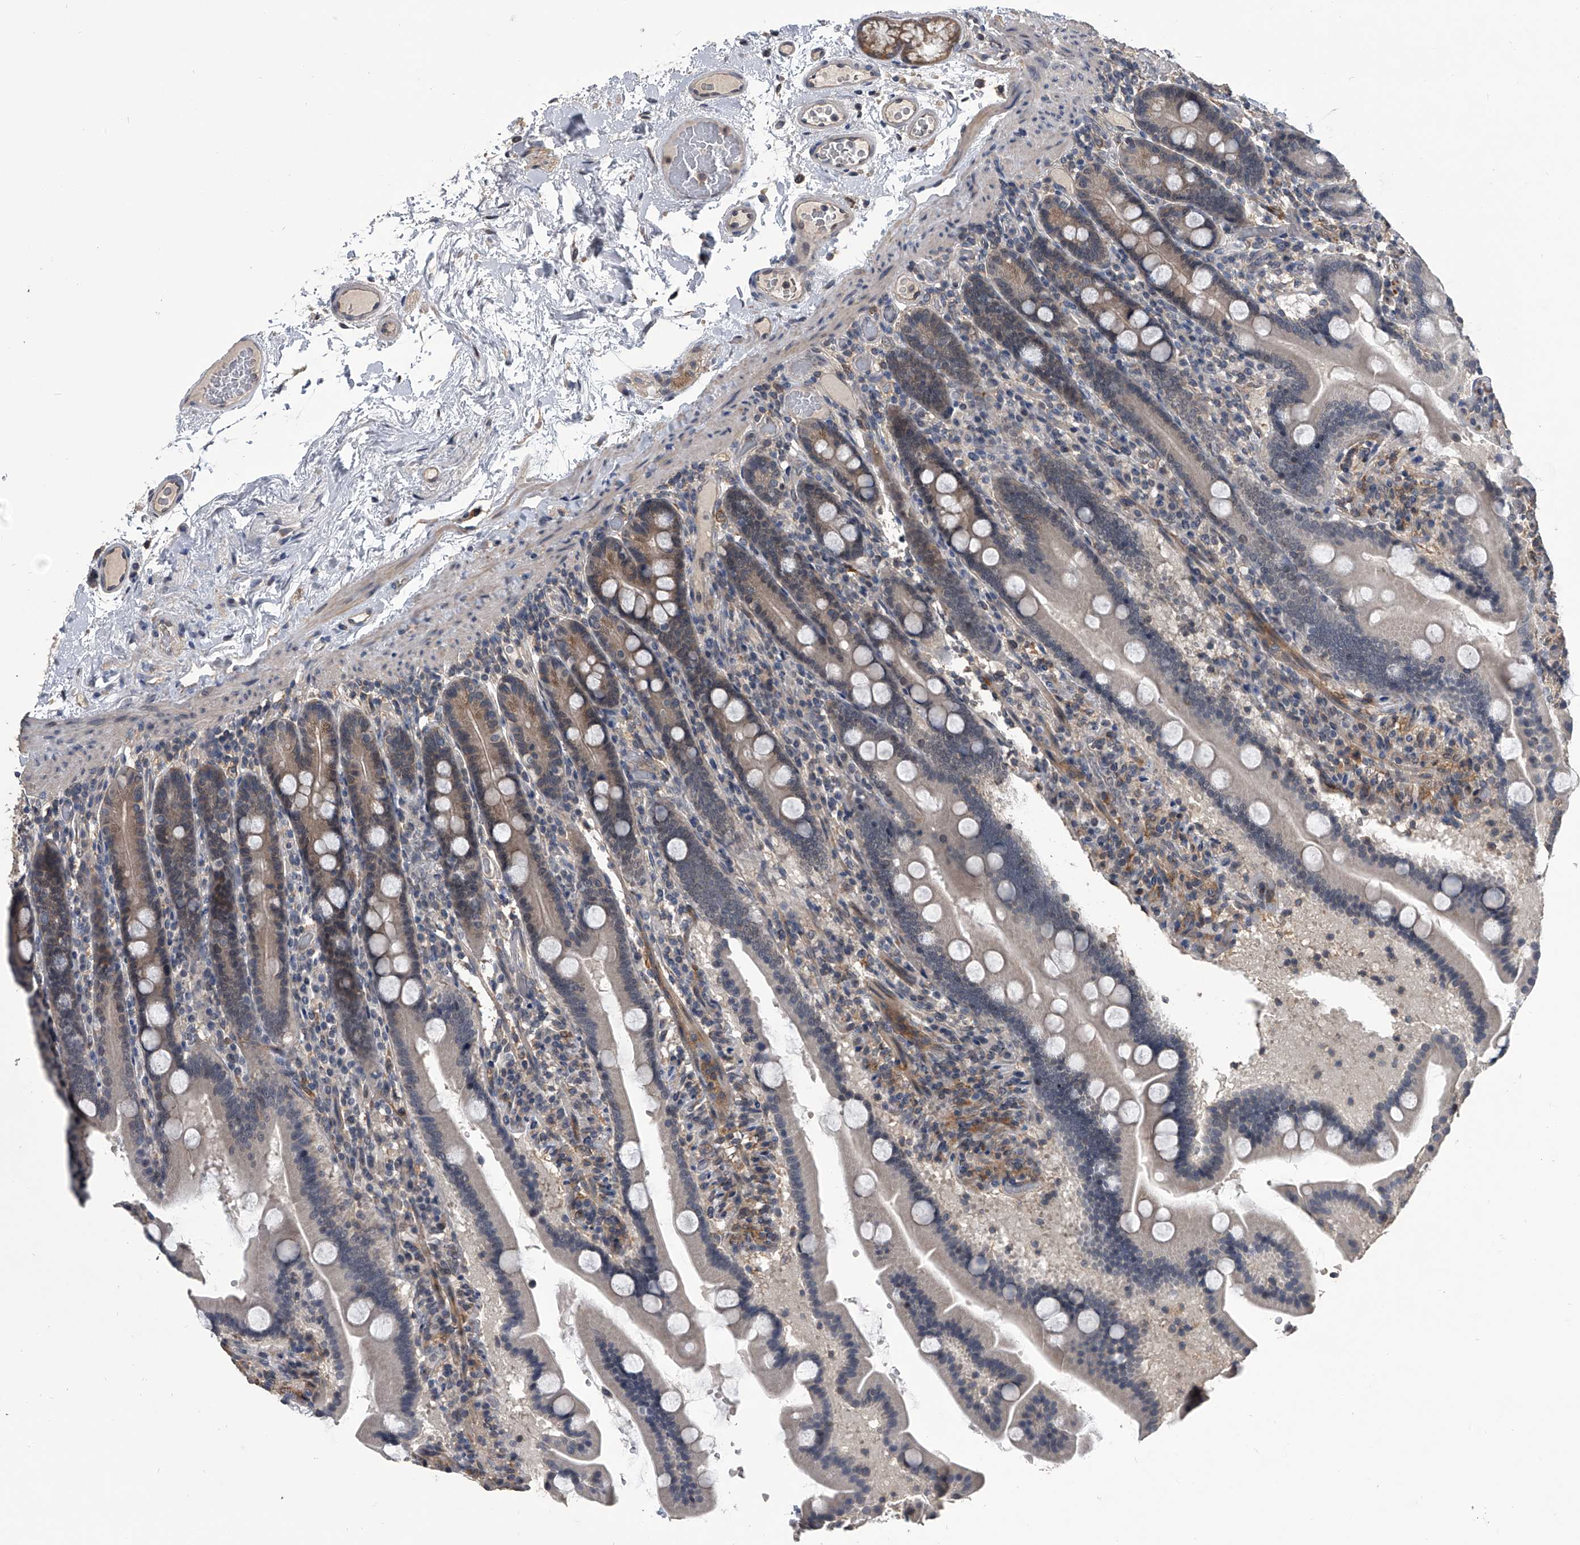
{"staining": {"intensity": "moderate", "quantity": "<25%", "location": "cytoplasmic/membranous"}, "tissue": "duodenum", "cell_type": "Glandular cells", "image_type": "normal", "snomed": [{"axis": "morphology", "description": "Normal tissue, NOS"}, {"axis": "topography", "description": "Duodenum"}], "caption": "Normal duodenum exhibits moderate cytoplasmic/membranous expression in approximately <25% of glandular cells.", "gene": "MAP4K3", "patient": {"sex": "male", "age": 55}}